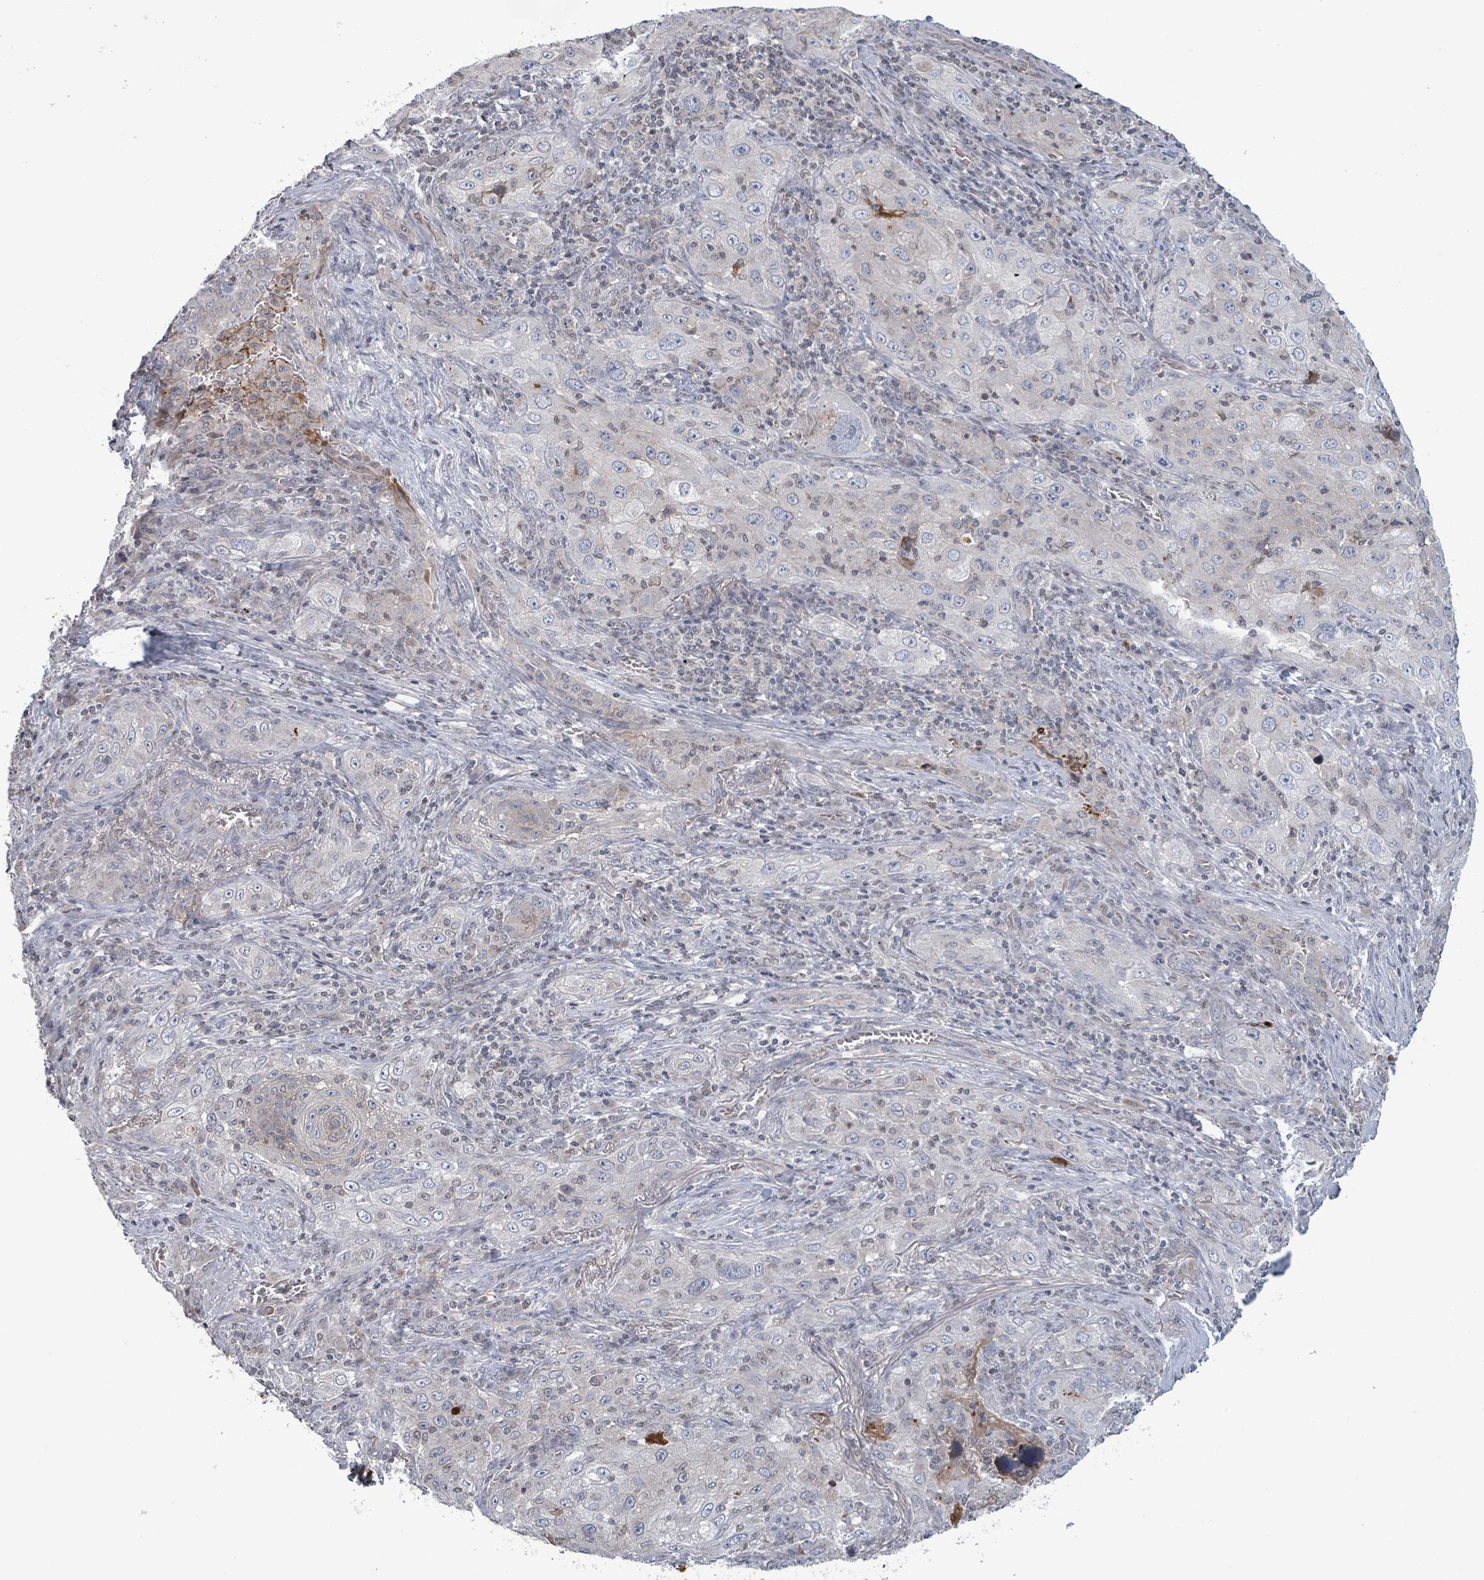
{"staining": {"intensity": "negative", "quantity": "none", "location": "none"}, "tissue": "lung cancer", "cell_type": "Tumor cells", "image_type": "cancer", "snomed": [{"axis": "morphology", "description": "Squamous cell carcinoma, NOS"}, {"axis": "topography", "description": "Lung"}], "caption": "This is a photomicrograph of immunohistochemistry (IHC) staining of squamous cell carcinoma (lung), which shows no expression in tumor cells.", "gene": "GRM8", "patient": {"sex": "female", "age": 69}}